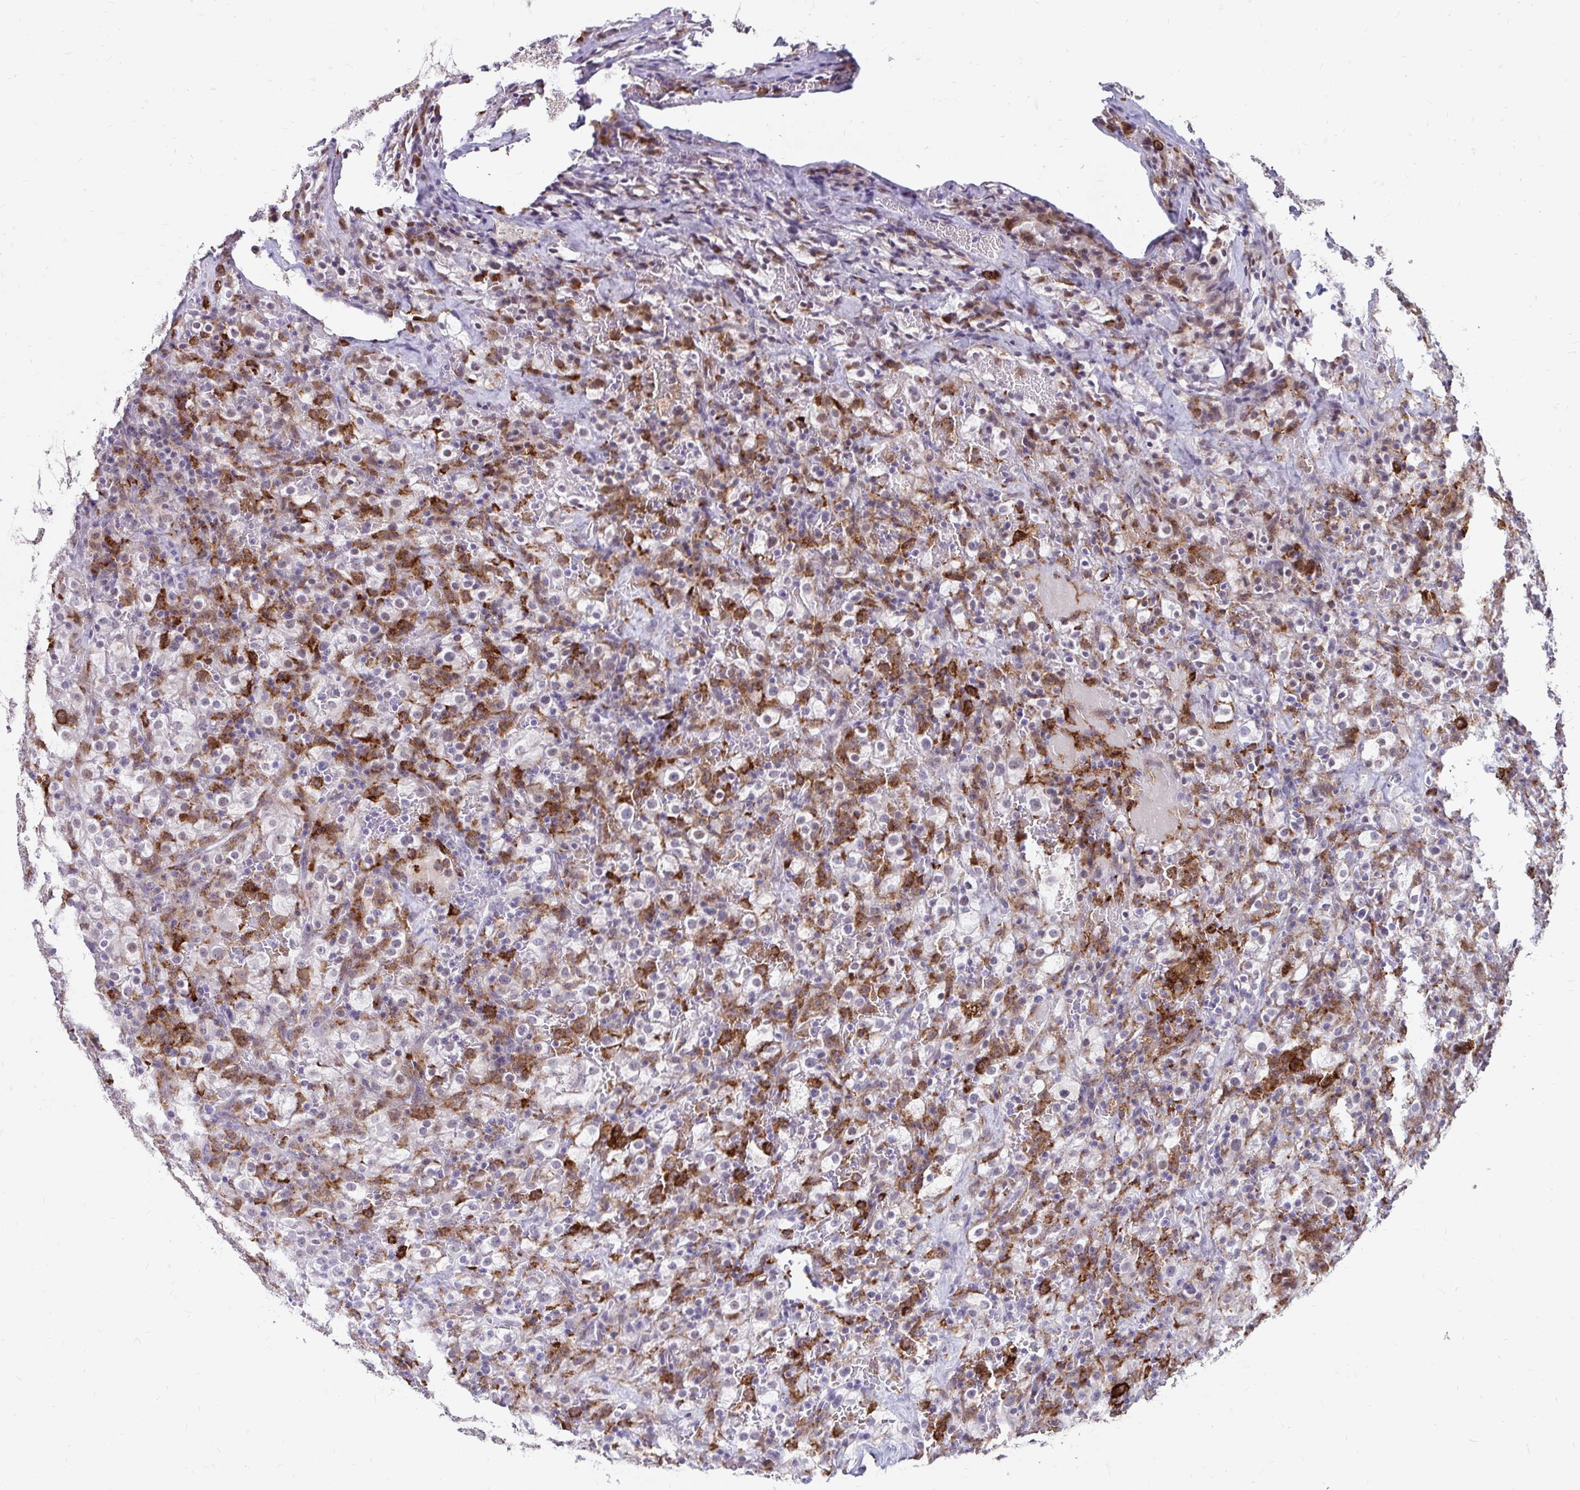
{"staining": {"intensity": "strong", "quantity": "<25%", "location": "cytoplasmic/membranous"}, "tissue": "renal cancer", "cell_type": "Tumor cells", "image_type": "cancer", "snomed": [{"axis": "morphology", "description": "Adenocarcinoma, NOS"}, {"axis": "topography", "description": "Kidney"}], "caption": "There is medium levels of strong cytoplasmic/membranous positivity in tumor cells of renal cancer (adenocarcinoma), as demonstrated by immunohistochemical staining (brown color).", "gene": "CD163", "patient": {"sex": "female", "age": 74}}